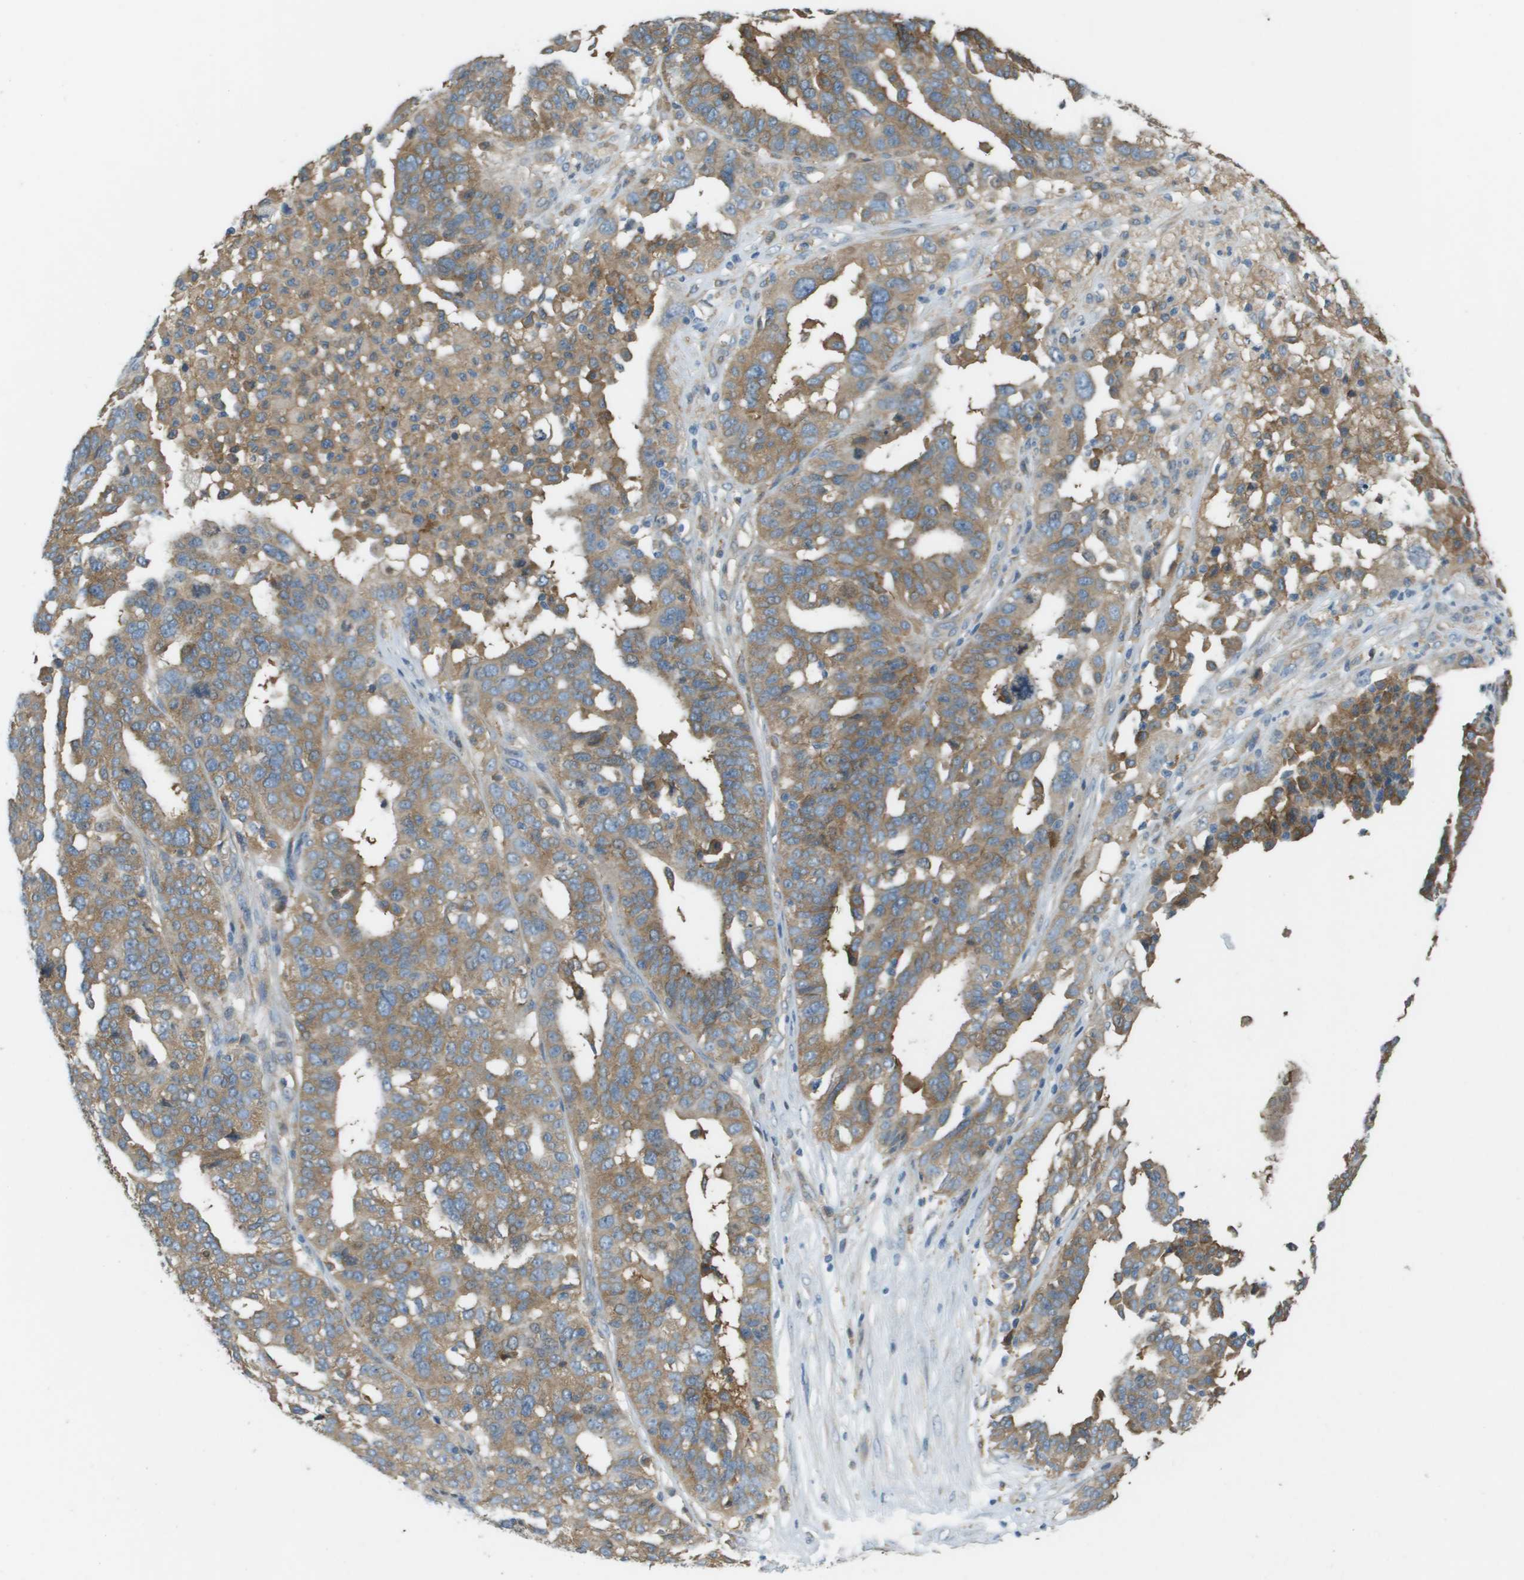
{"staining": {"intensity": "moderate", "quantity": ">75%", "location": "cytoplasmic/membranous"}, "tissue": "ovarian cancer", "cell_type": "Tumor cells", "image_type": "cancer", "snomed": [{"axis": "morphology", "description": "Cystadenocarcinoma, serous, NOS"}, {"axis": "topography", "description": "Ovary"}], "caption": "Human ovarian serous cystadenocarcinoma stained with a brown dye displays moderate cytoplasmic/membranous positive expression in about >75% of tumor cells.", "gene": "CORO1B", "patient": {"sex": "female", "age": 59}}